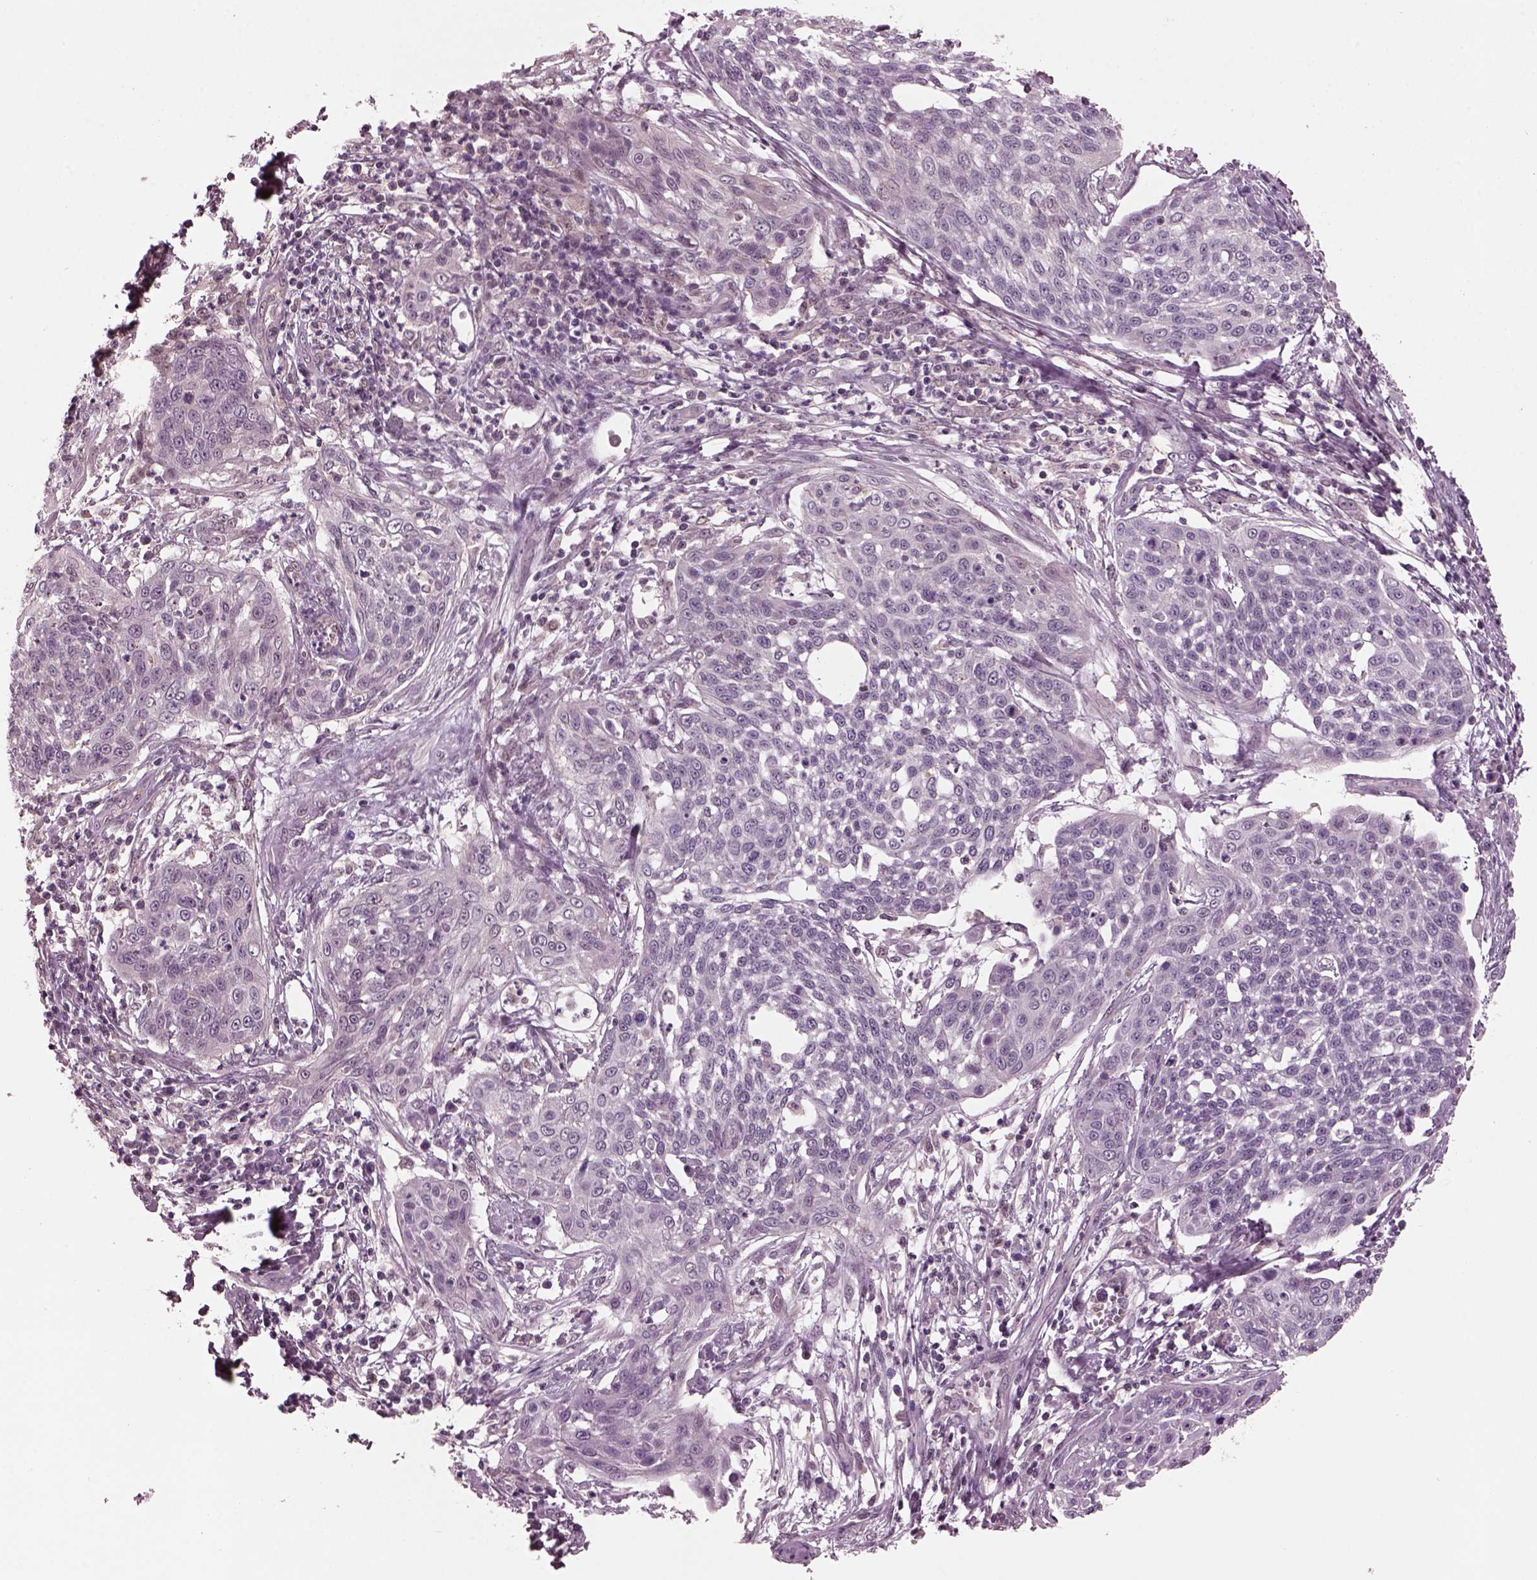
{"staining": {"intensity": "negative", "quantity": "none", "location": "none"}, "tissue": "cervical cancer", "cell_type": "Tumor cells", "image_type": "cancer", "snomed": [{"axis": "morphology", "description": "Squamous cell carcinoma, NOS"}, {"axis": "topography", "description": "Cervix"}], "caption": "Immunohistochemistry histopathology image of human cervical cancer stained for a protein (brown), which reveals no expression in tumor cells. The staining was performed using DAB to visualize the protein expression in brown, while the nuclei were stained in blue with hematoxylin (Magnification: 20x).", "gene": "SRI", "patient": {"sex": "female", "age": 34}}